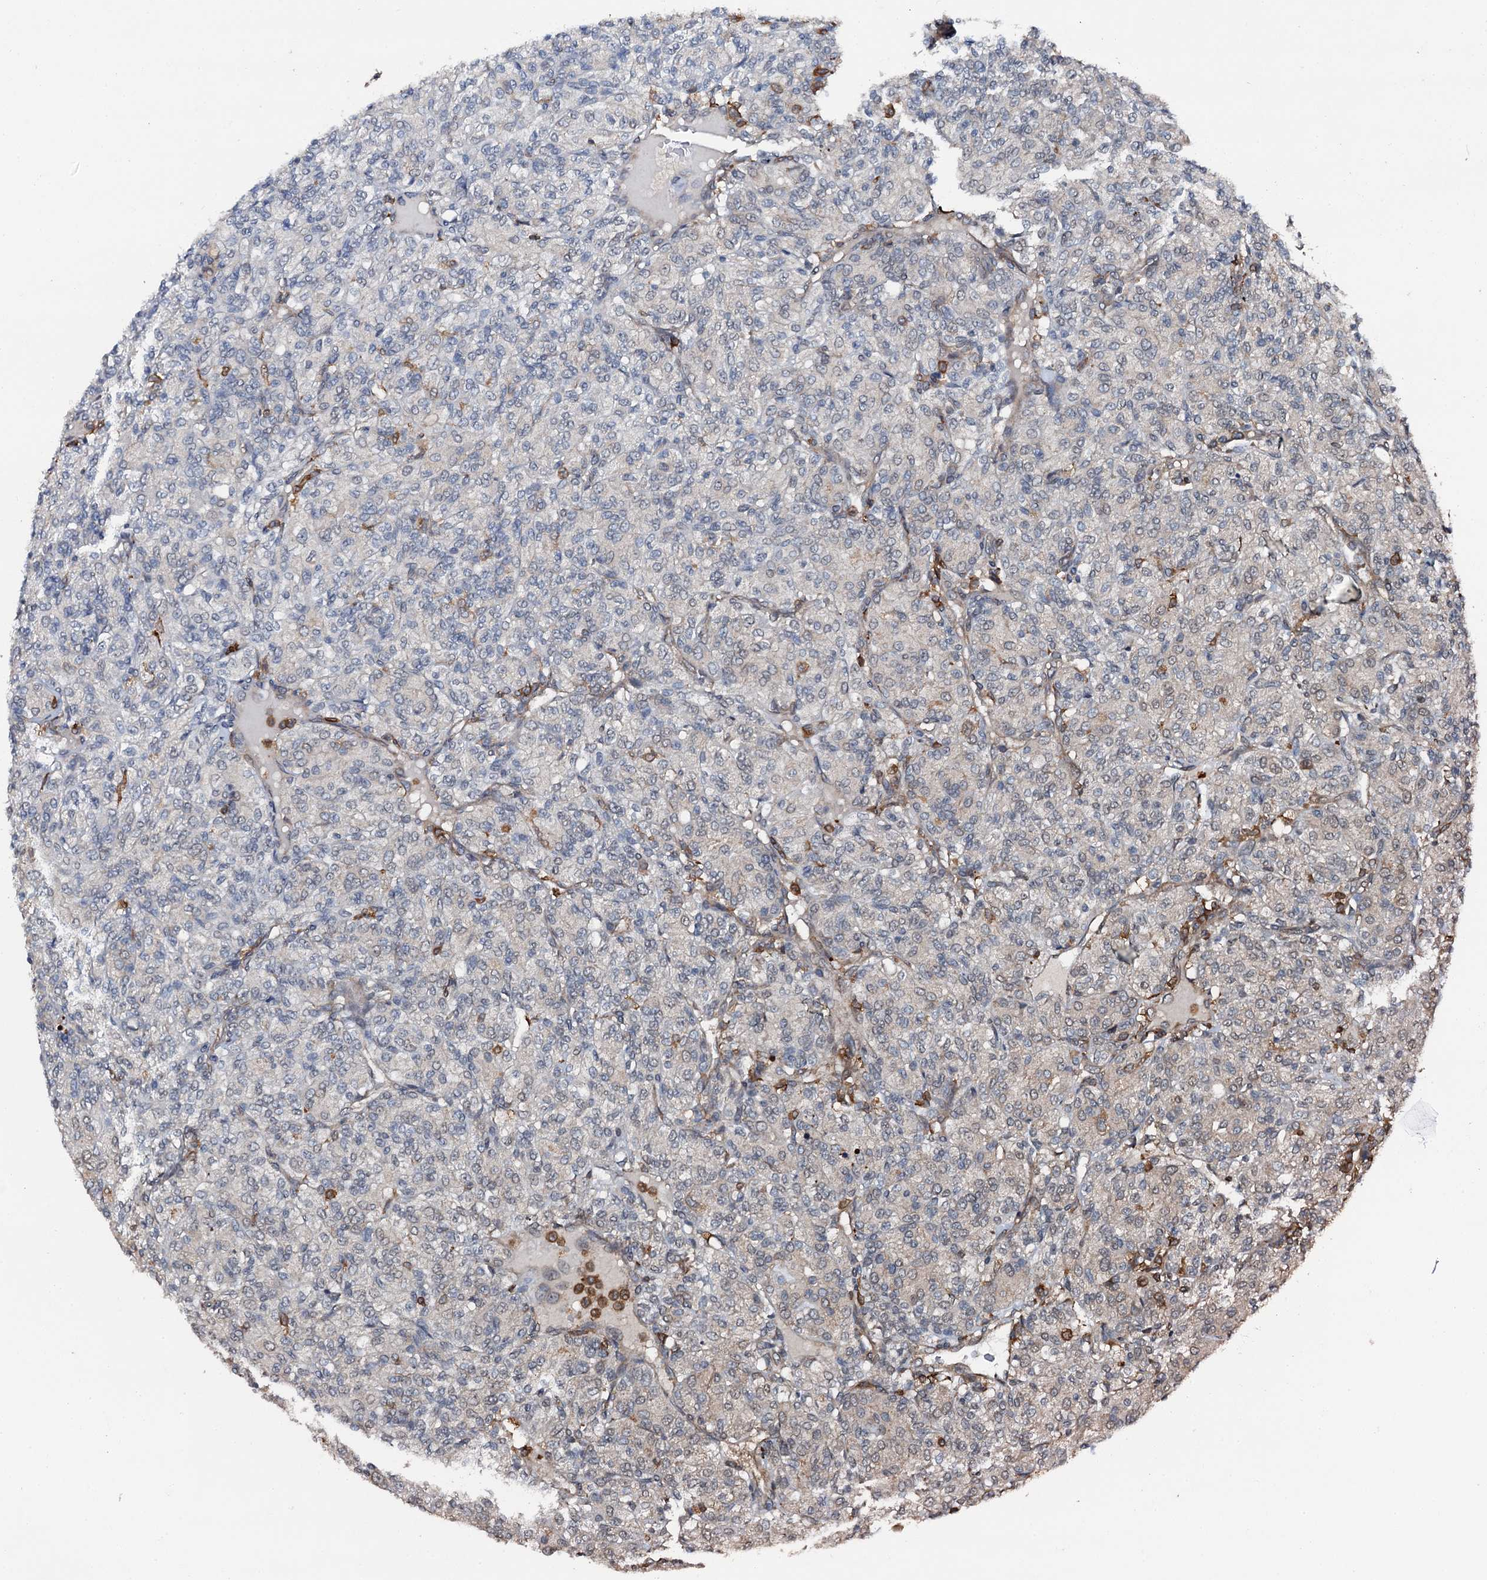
{"staining": {"intensity": "weak", "quantity": "<25%", "location": "cytoplasmic/membranous"}, "tissue": "renal cancer", "cell_type": "Tumor cells", "image_type": "cancer", "snomed": [{"axis": "morphology", "description": "Adenocarcinoma, NOS"}, {"axis": "topography", "description": "Kidney"}], "caption": "This is an immunohistochemistry micrograph of renal cancer. There is no expression in tumor cells.", "gene": "EDC4", "patient": {"sex": "male", "age": 77}}